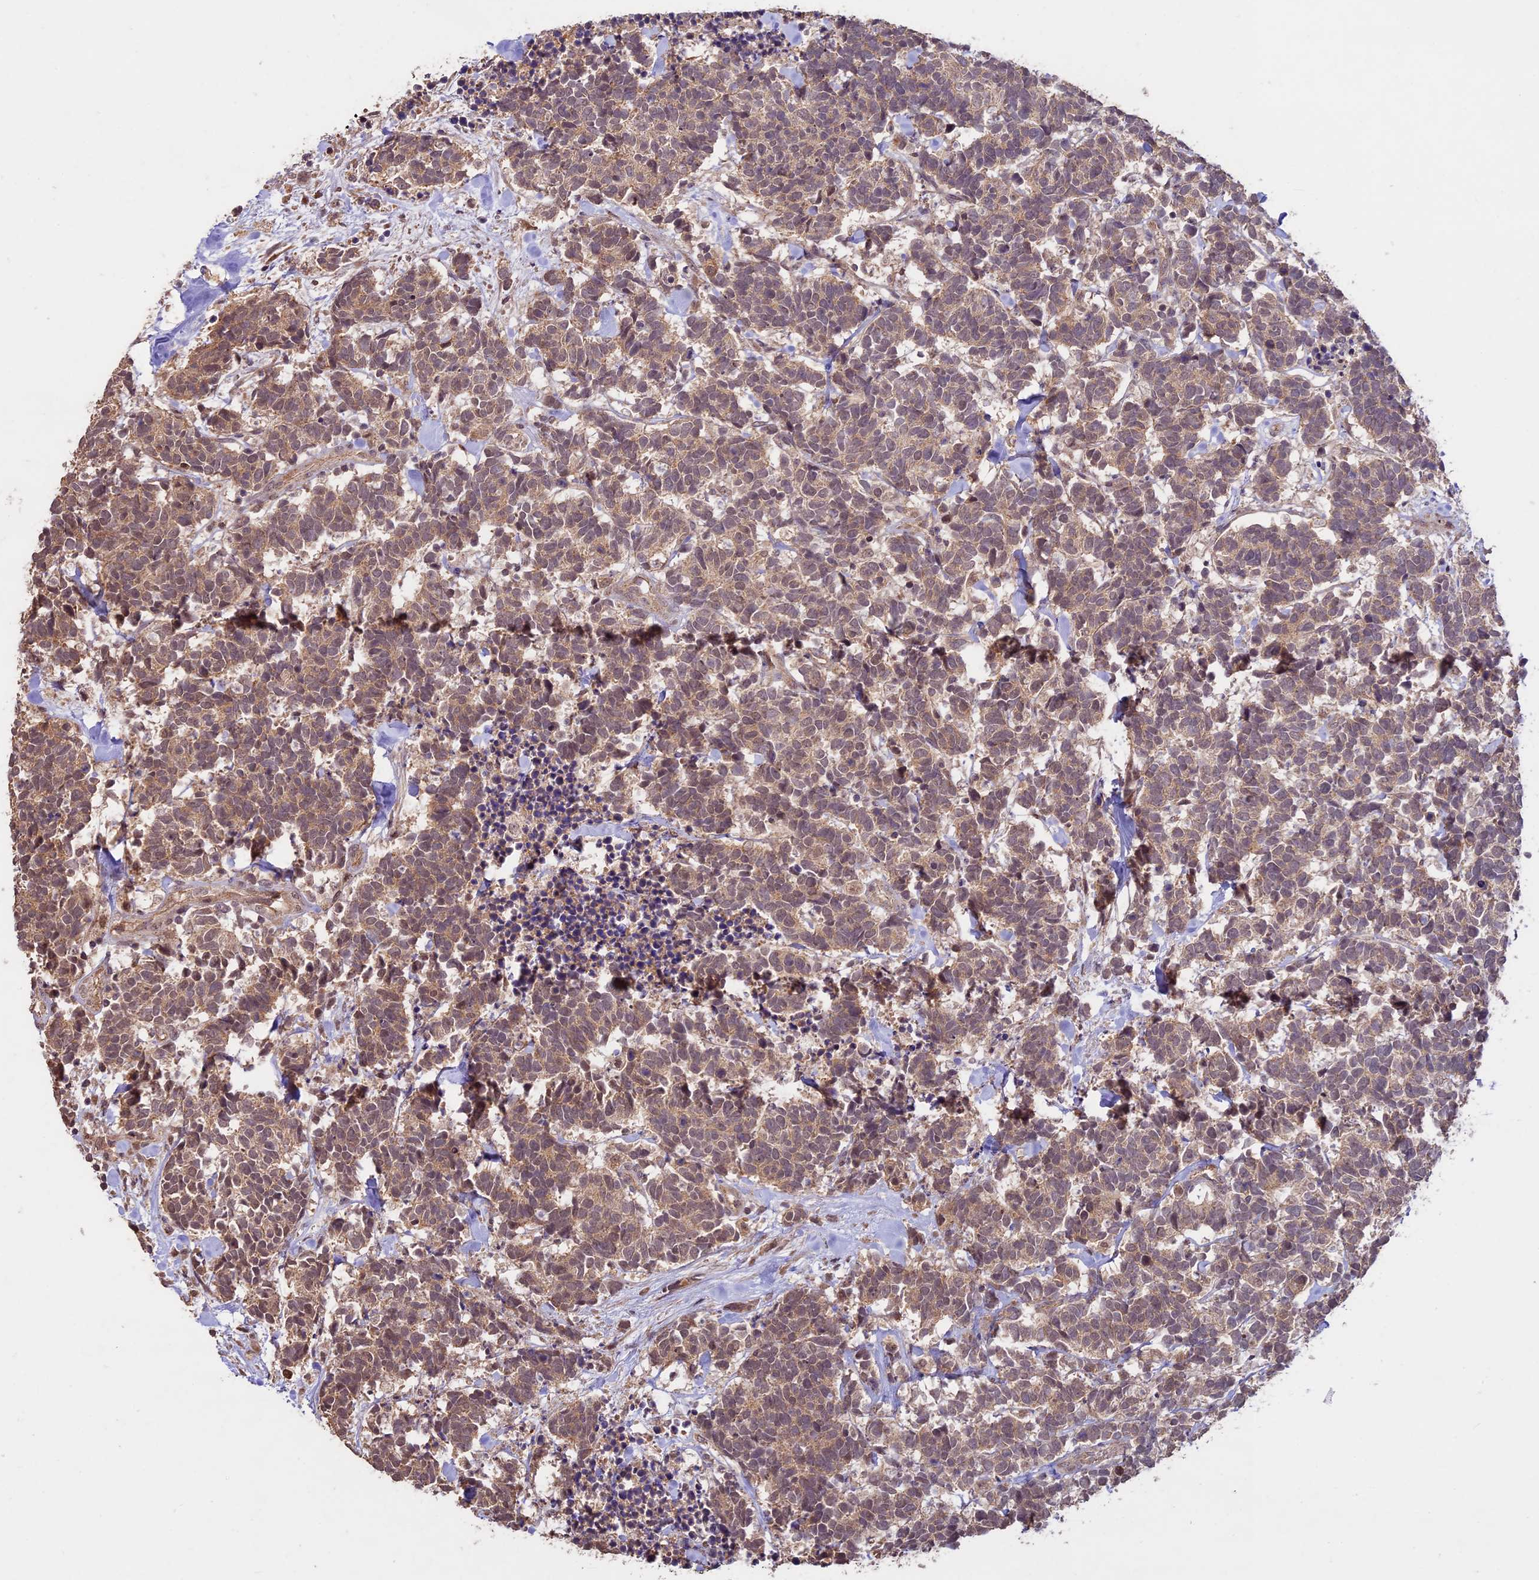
{"staining": {"intensity": "moderate", "quantity": ">75%", "location": "cytoplasmic/membranous"}, "tissue": "carcinoid", "cell_type": "Tumor cells", "image_type": "cancer", "snomed": [{"axis": "morphology", "description": "Carcinoma, NOS"}, {"axis": "morphology", "description": "Carcinoid, malignant, NOS"}, {"axis": "topography", "description": "Prostate"}], "caption": "Carcinoid stained with a brown dye shows moderate cytoplasmic/membranous positive positivity in approximately >75% of tumor cells.", "gene": "BCAS4", "patient": {"sex": "male", "age": 57}}